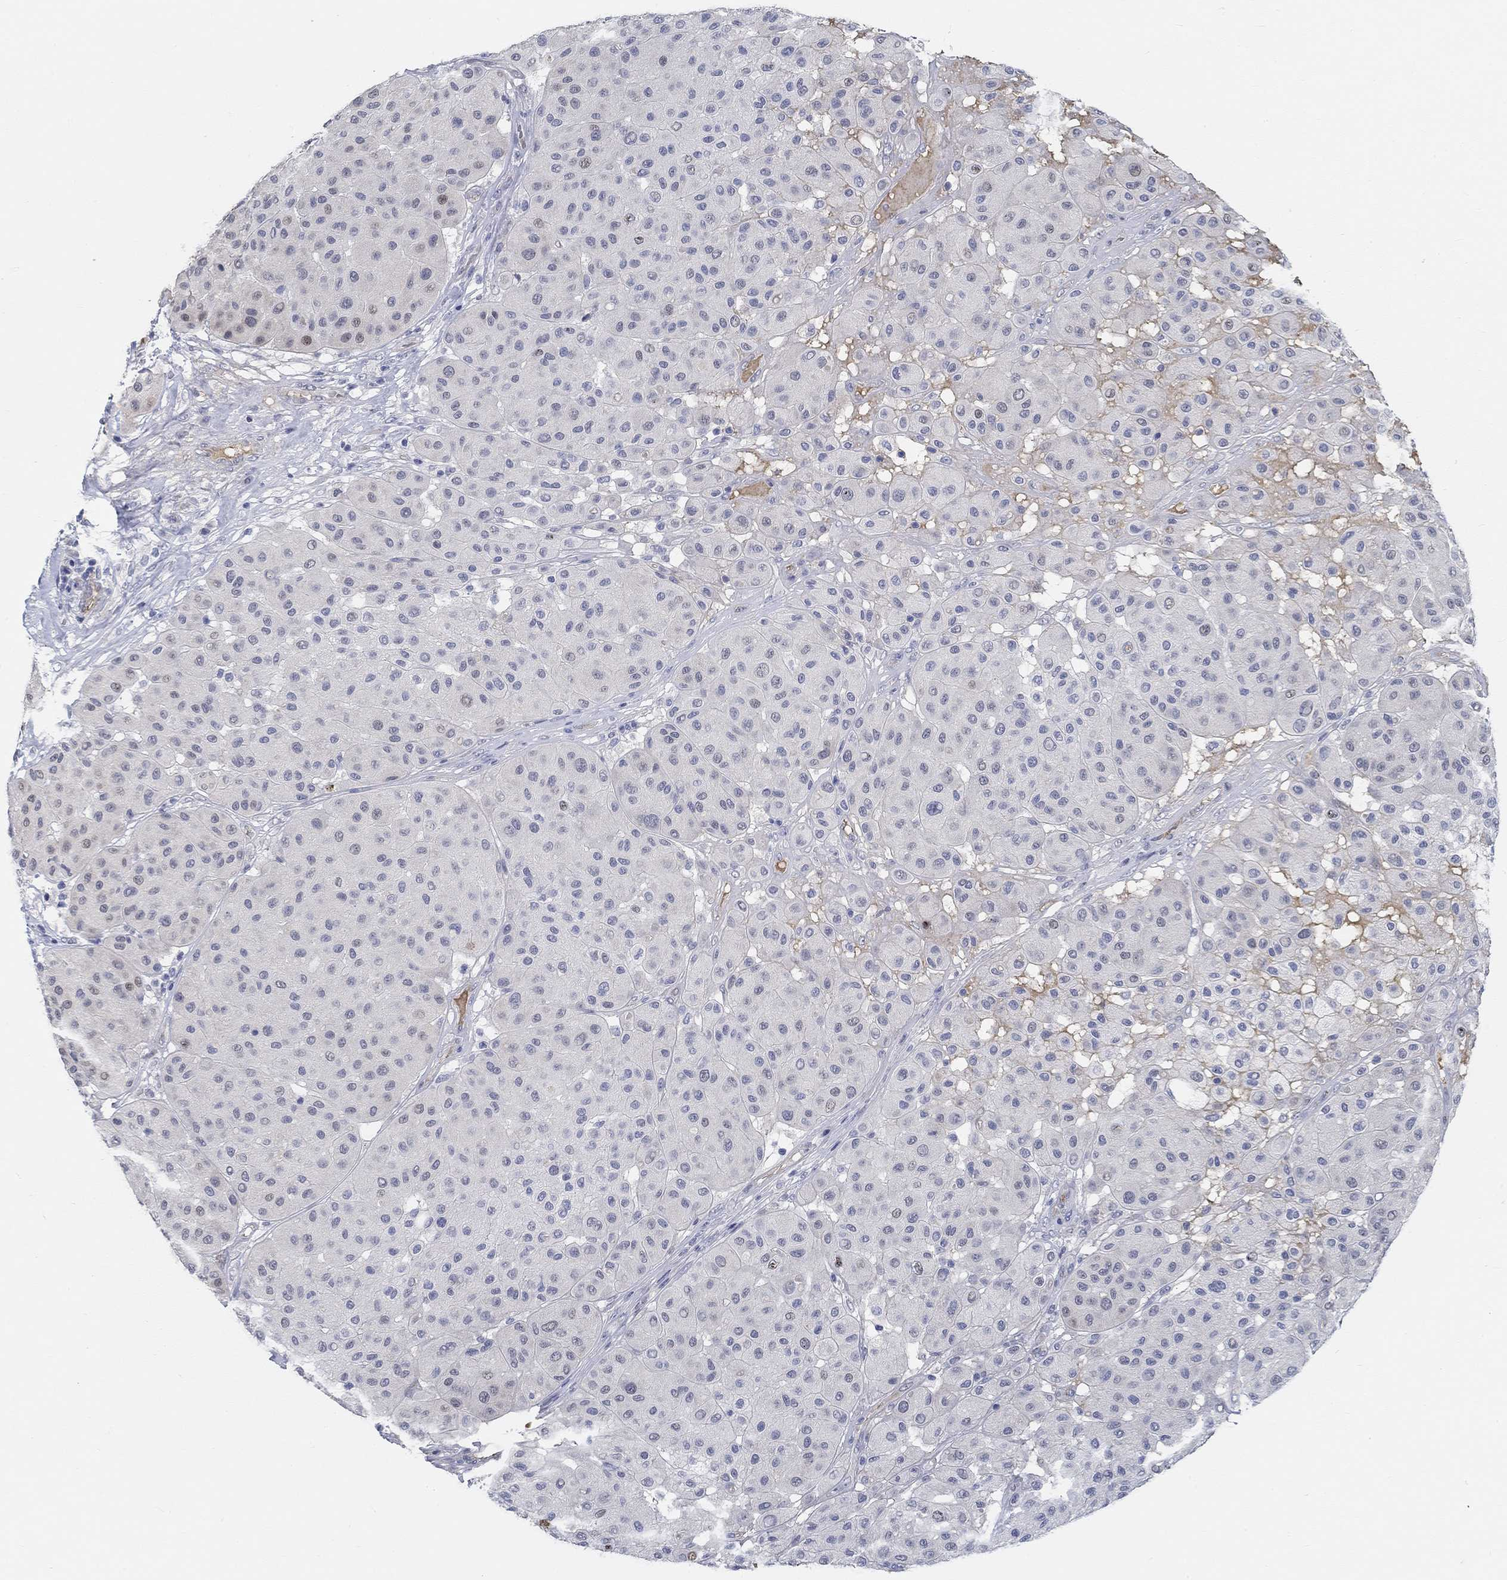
{"staining": {"intensity": "weak", "quantity": "<25%", "location": "nuclear"}, "tissue": "melanoma", "cell_type": "Tumor cells", "image_type": "cancer", "snomed": [{"axis": "morphology", "description": "Malignant melanoma, Metastatic site"}, {"axis": "topography", "description": "Smooth muscle"}], "caption": "High power microscopy micrograph of an immunohistochemistry photomicrograph of malignant melanoma (metastatic site), revealing no significant staining in tumor cells. Brightfield microscopy of immunohistochemistry stained with DAB (3,3'-diaminobenzidine) (brown) and hematoxylin (blue), captured at high magnification.", "gene": "SNTG2", "patient": {"sex": "male", "age": 41}}